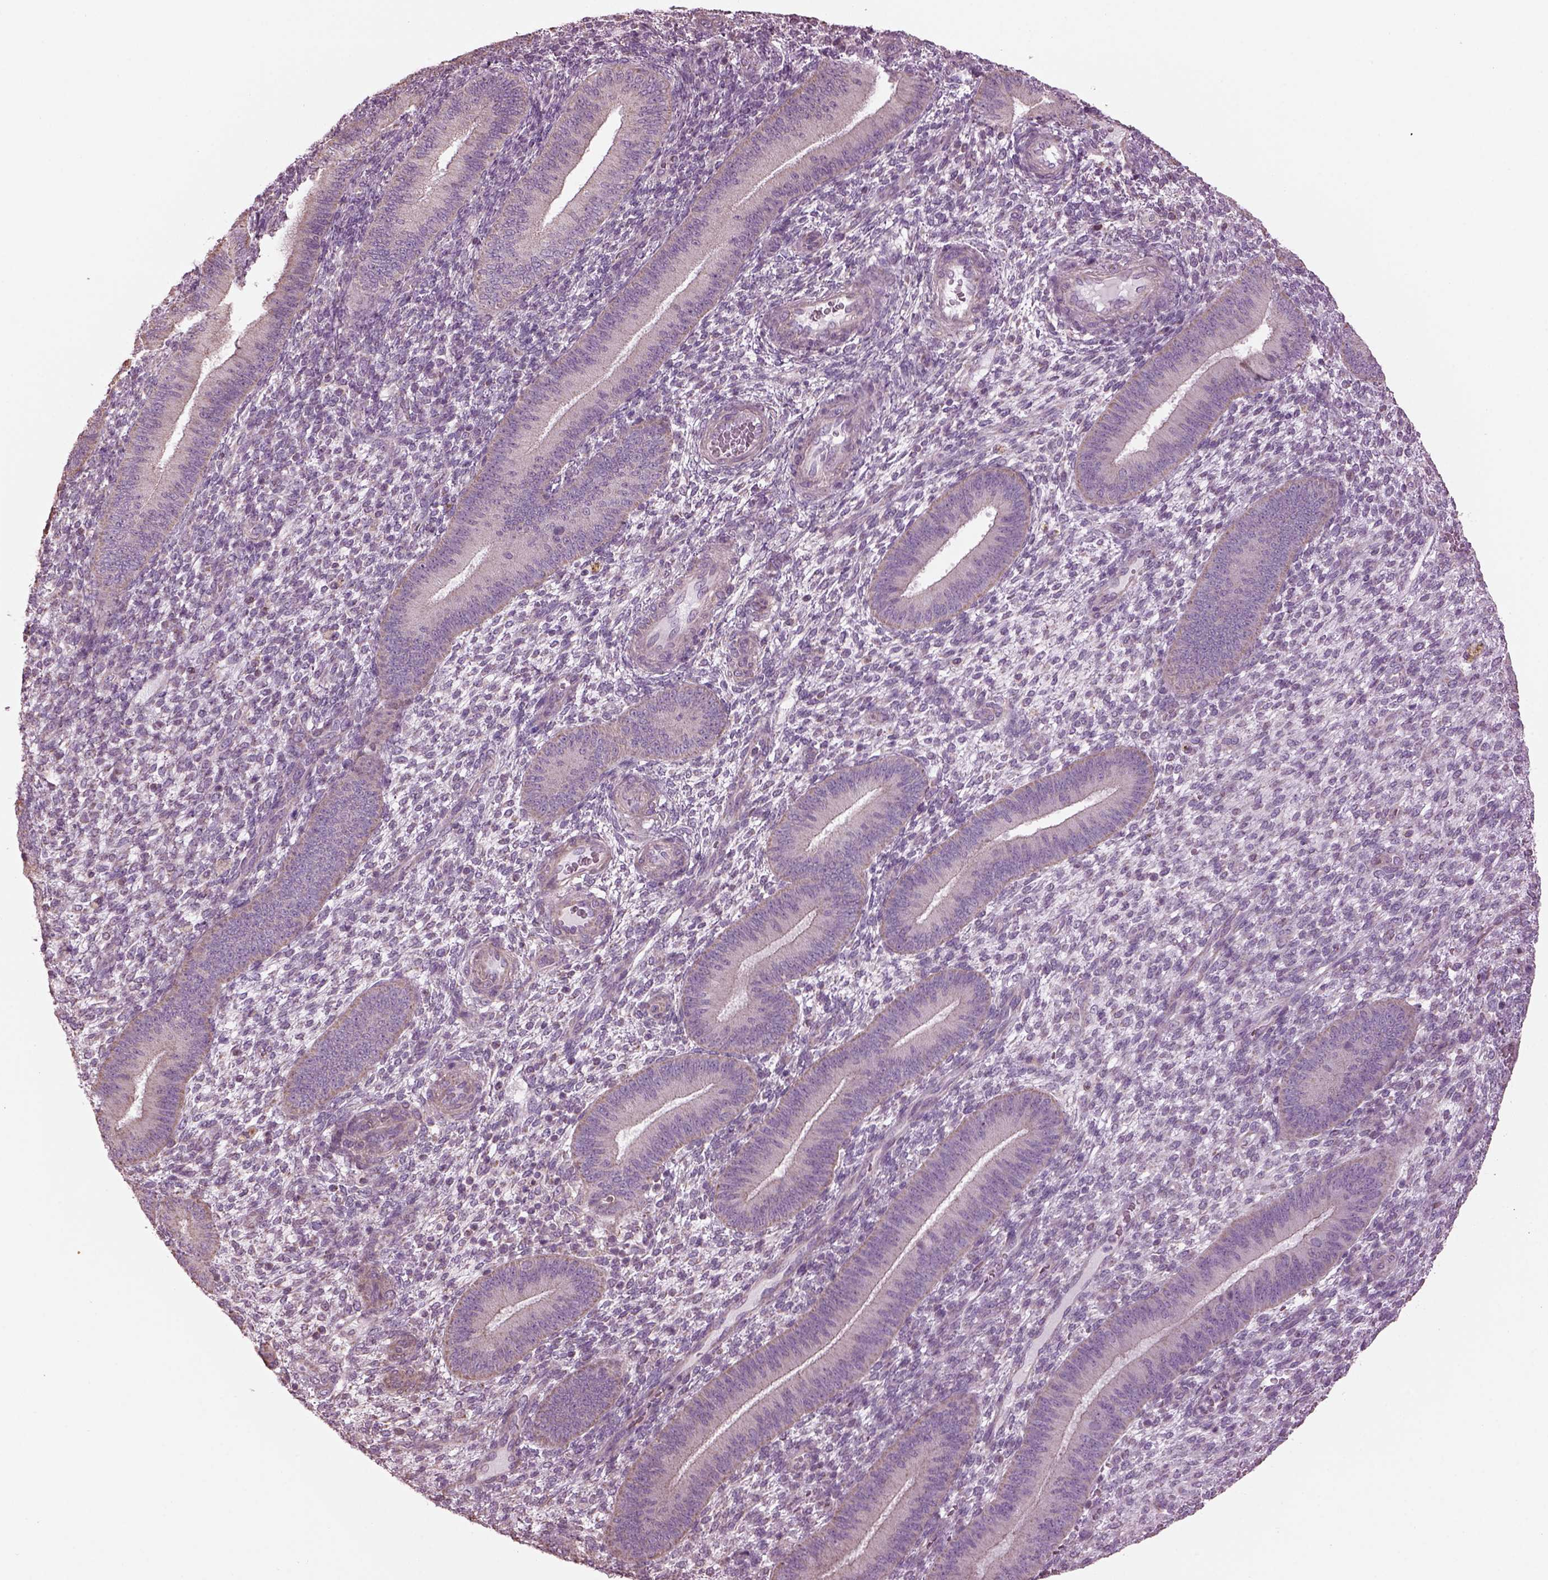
{"staining": {"intensity": "negative", "quantity": "none", "location": "none"}, "tissue": "endometrium", "cell_type": "Cells in endometrial stroma", "image_type": "normal", "snomed": [{"axis": "morphology", "description": "Normal tissue, NOS"}, {"axis": "topography", "description": "Endometrium"}], "caption": "Histopathology image shows no significant protein expression in cells in endometrial stroma of normal endometrium. (Stains: DAB immunohistochemistry (IHC) with hematoxylin counter stain, Microscopy: brightfield microscopy at high magnification).", "gene": "SPATA7", "patient": {"sex": "female", "age": 39}}